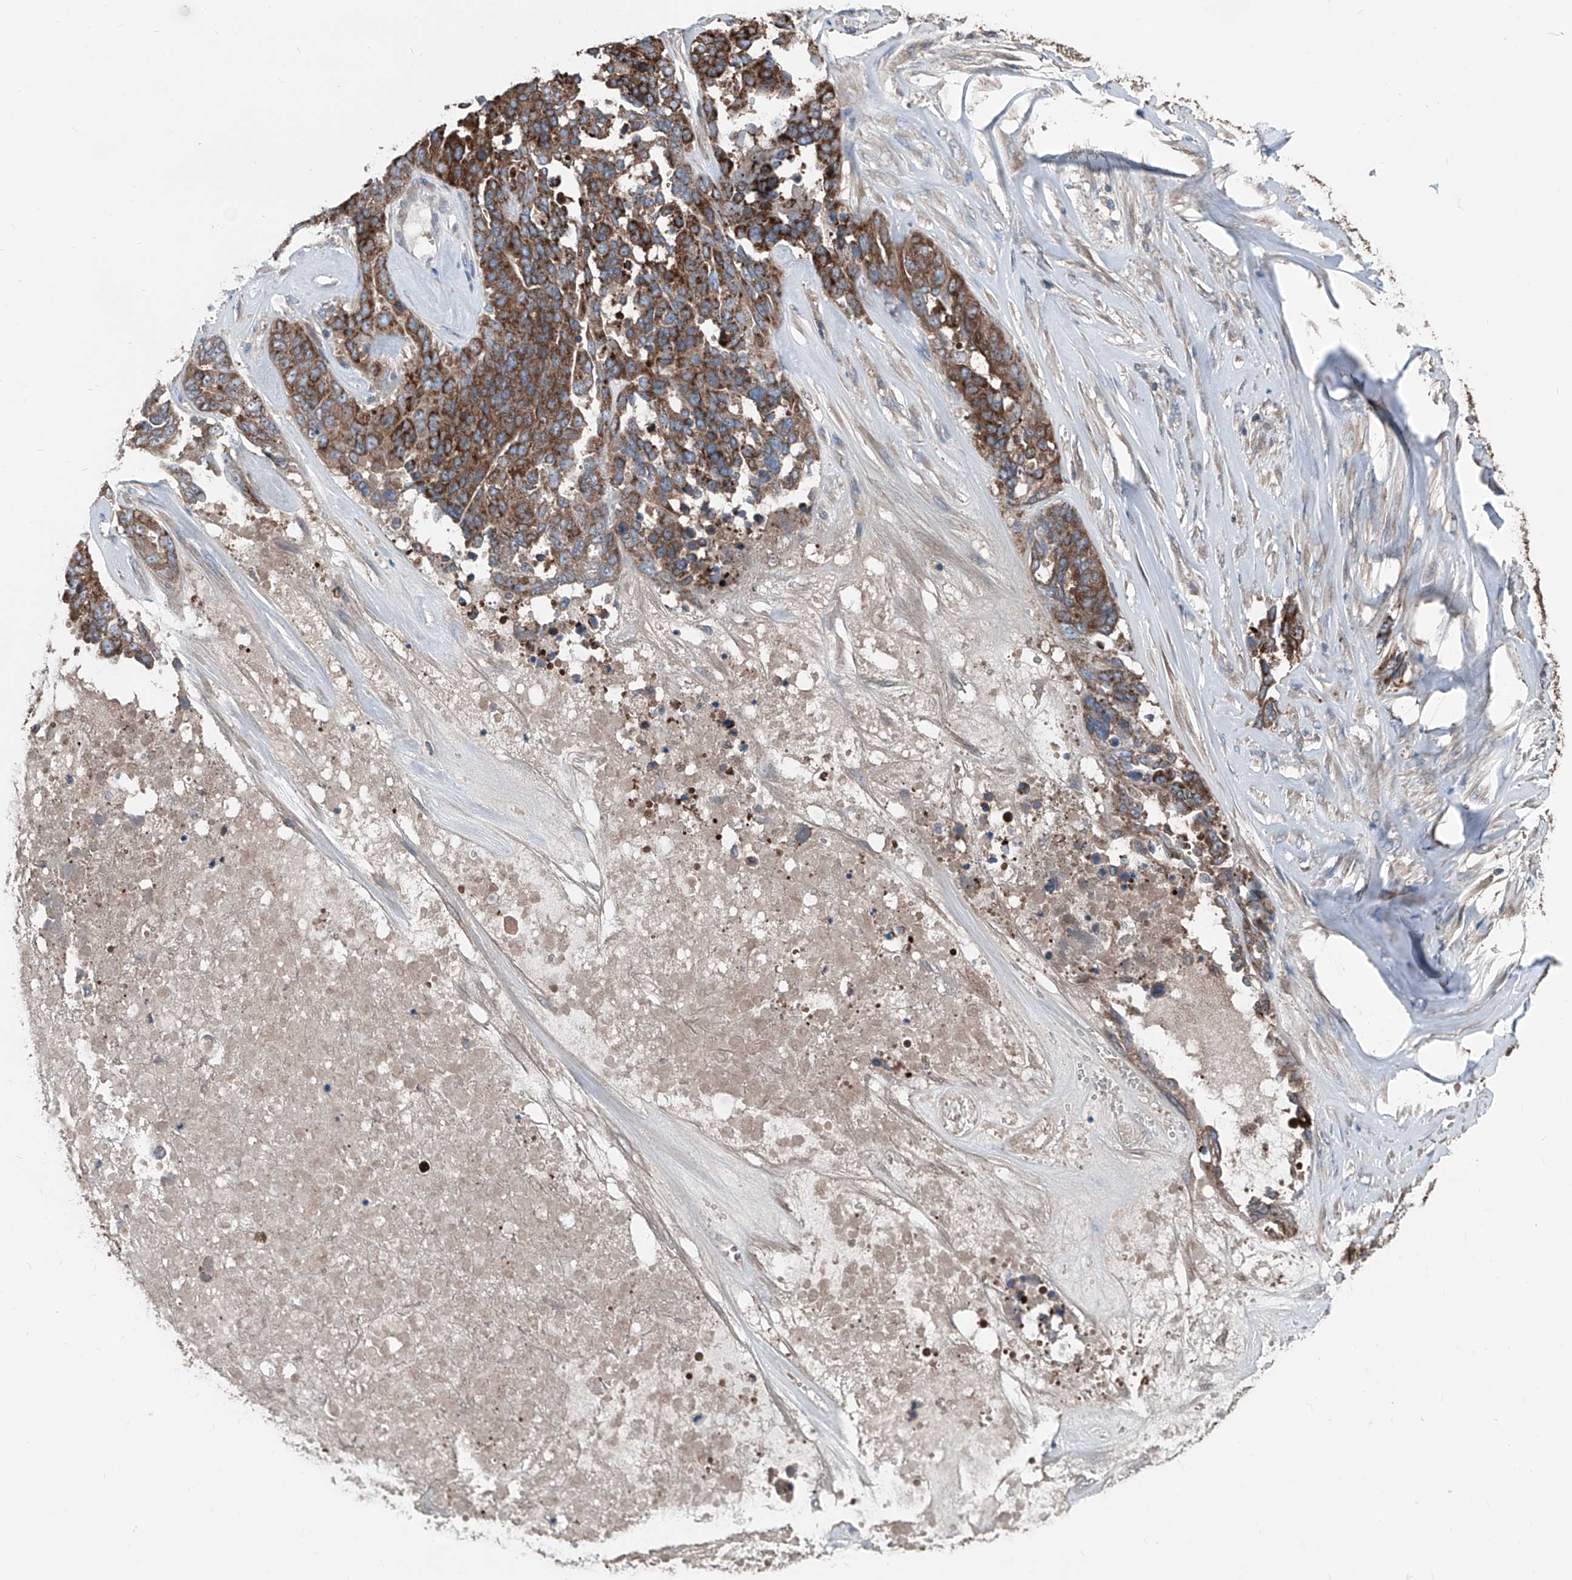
{"staining": {"intensity": "strong", "quantity": ">75%", "location": "cytoplasmic/membranous"}, "tissue": "ovarian cancer", "cell_type": "Tumor cells", "image_type": "cancer", "snomed": [{"axis": "morphology", "description": "Cystadenocarcinoma, serous, NOS"}, {"axis": "topography", "description": "Ovary"}], "caption": "The histopathology image shows a brown stain indicating the presence of a protein in the cytoplasmic/membranous of tumor cells in serous cystadenocarcinoma (ovarian).", "gene": "GPAT3", "patient": {"sex": "female", "age": 44}}